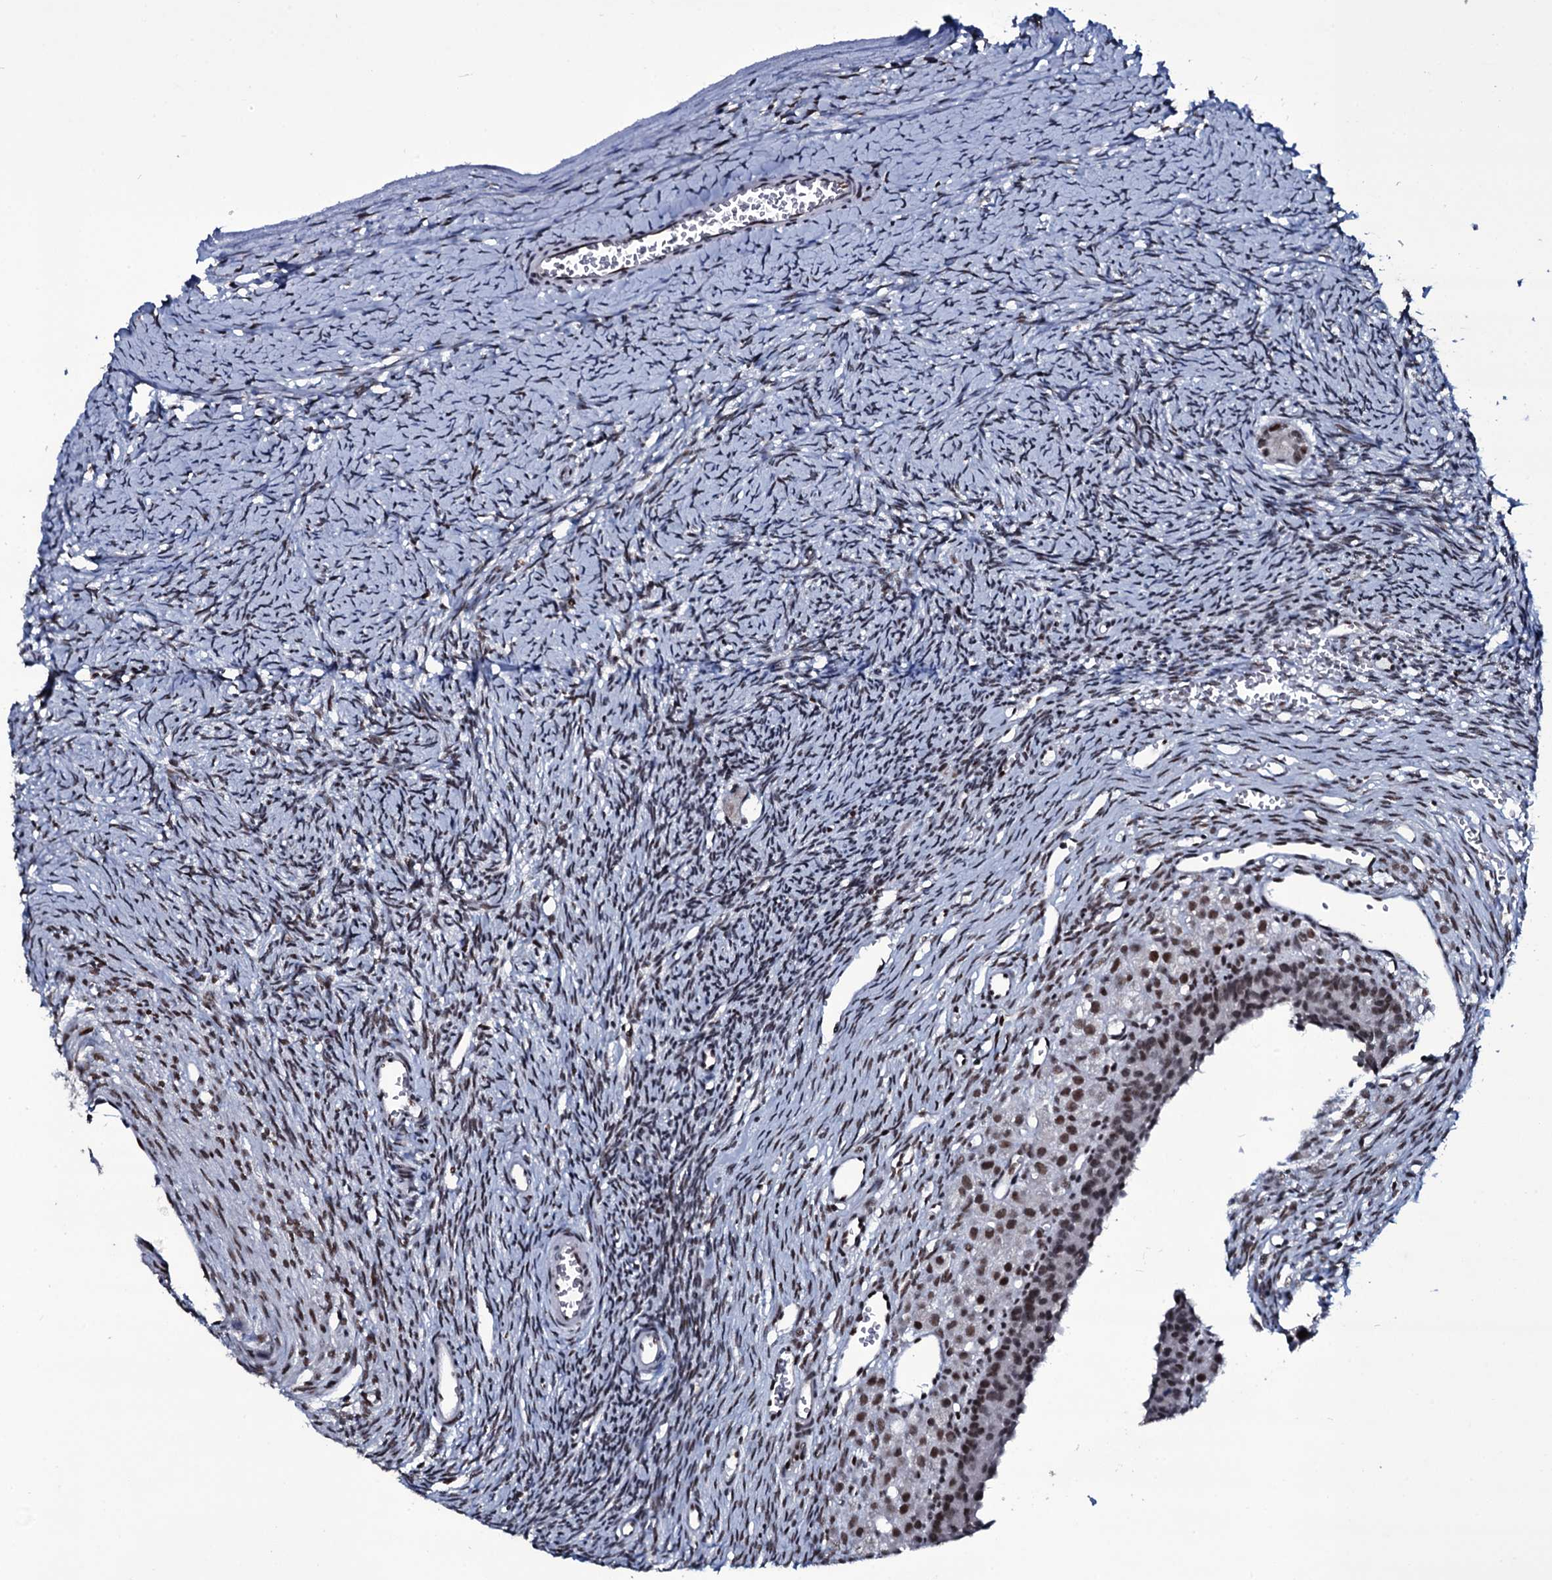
{"staining": {"intensity": "moderate", "quantity": ">75%", "location": "nuclear"}, "tissue": "ovary", "cell_type": "Follicle cells", "image_type": "normal", "snomed": [{"axis": "morphology", "description": "Normal tissue, NOS"}, {"axis": "topography", "description": "Ovary"}], "caption": "High-magnification brightfield microscopy of normal ovary stained with DAB (3,3'-diaminobenzidine) (brown) and counterstained with hematoxylin (blue). follicle cells exhibit moderate nuclear staining is present in approximately>75% of cells. Nuclei are stained in blue.", "gene": "ZMIZ2", "patient": {"sex": "female", "age": 39}}